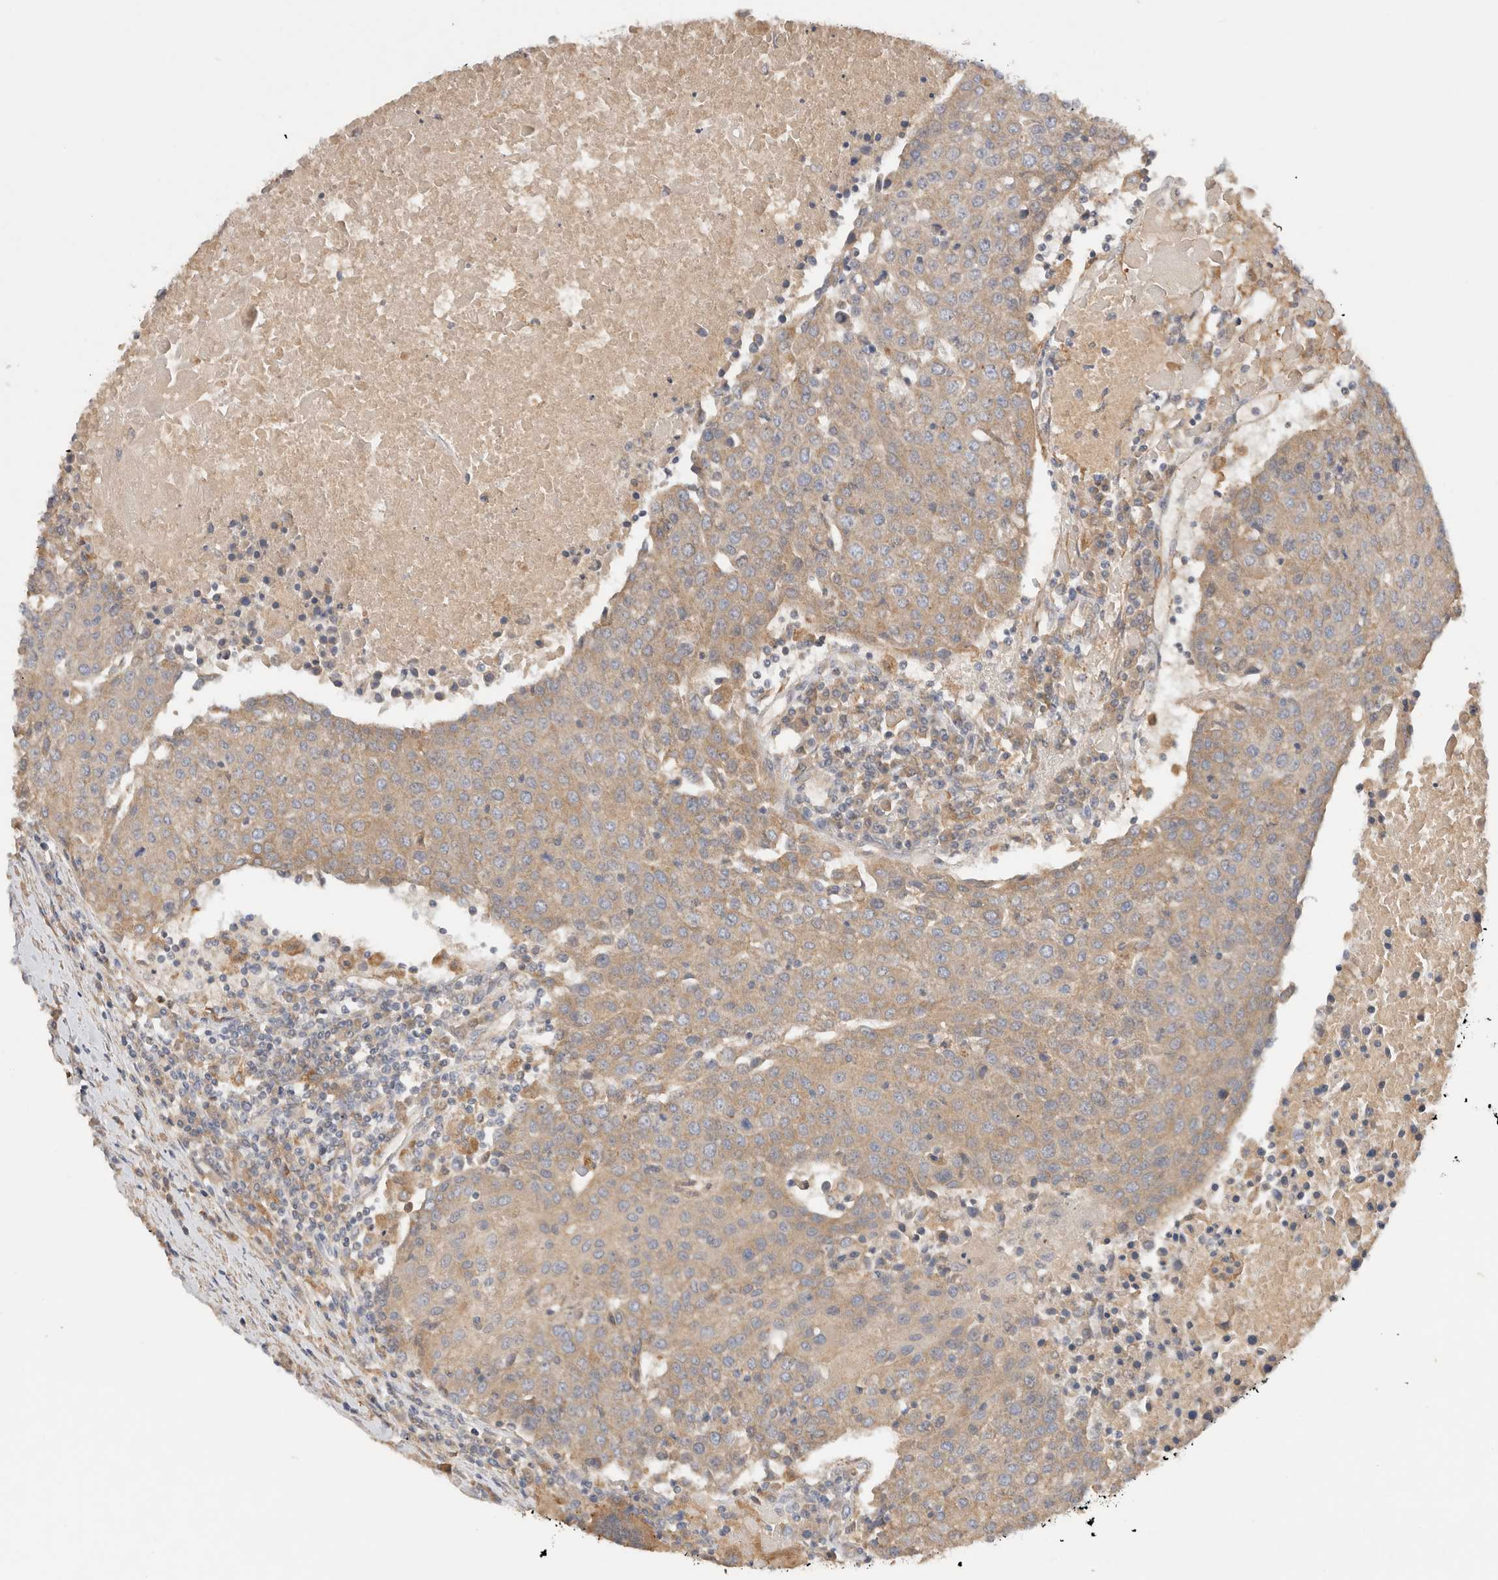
{"staining": {"intensity": "moderate", "quantity": ">75%", "location": "cytoplasmic/membranous"}, "tissue": "urothelial cancer", "cell_type": "Tumor cells", "image_type": "cancer", "snomed": [{"axis": "morphology", "description": "Urothelial carcinoma, High grade"}, {"axis": "topography", "description": "Urinary bladder"}], "caption": "Moderate cytoplasmic/membranous positivity for a protein is present in approximately >75% of tumor cells of urothelial cancer using immunohistochemistry (IHC).", "gene": "SGK3", "patient": {"sex": "female", "age": 85}}